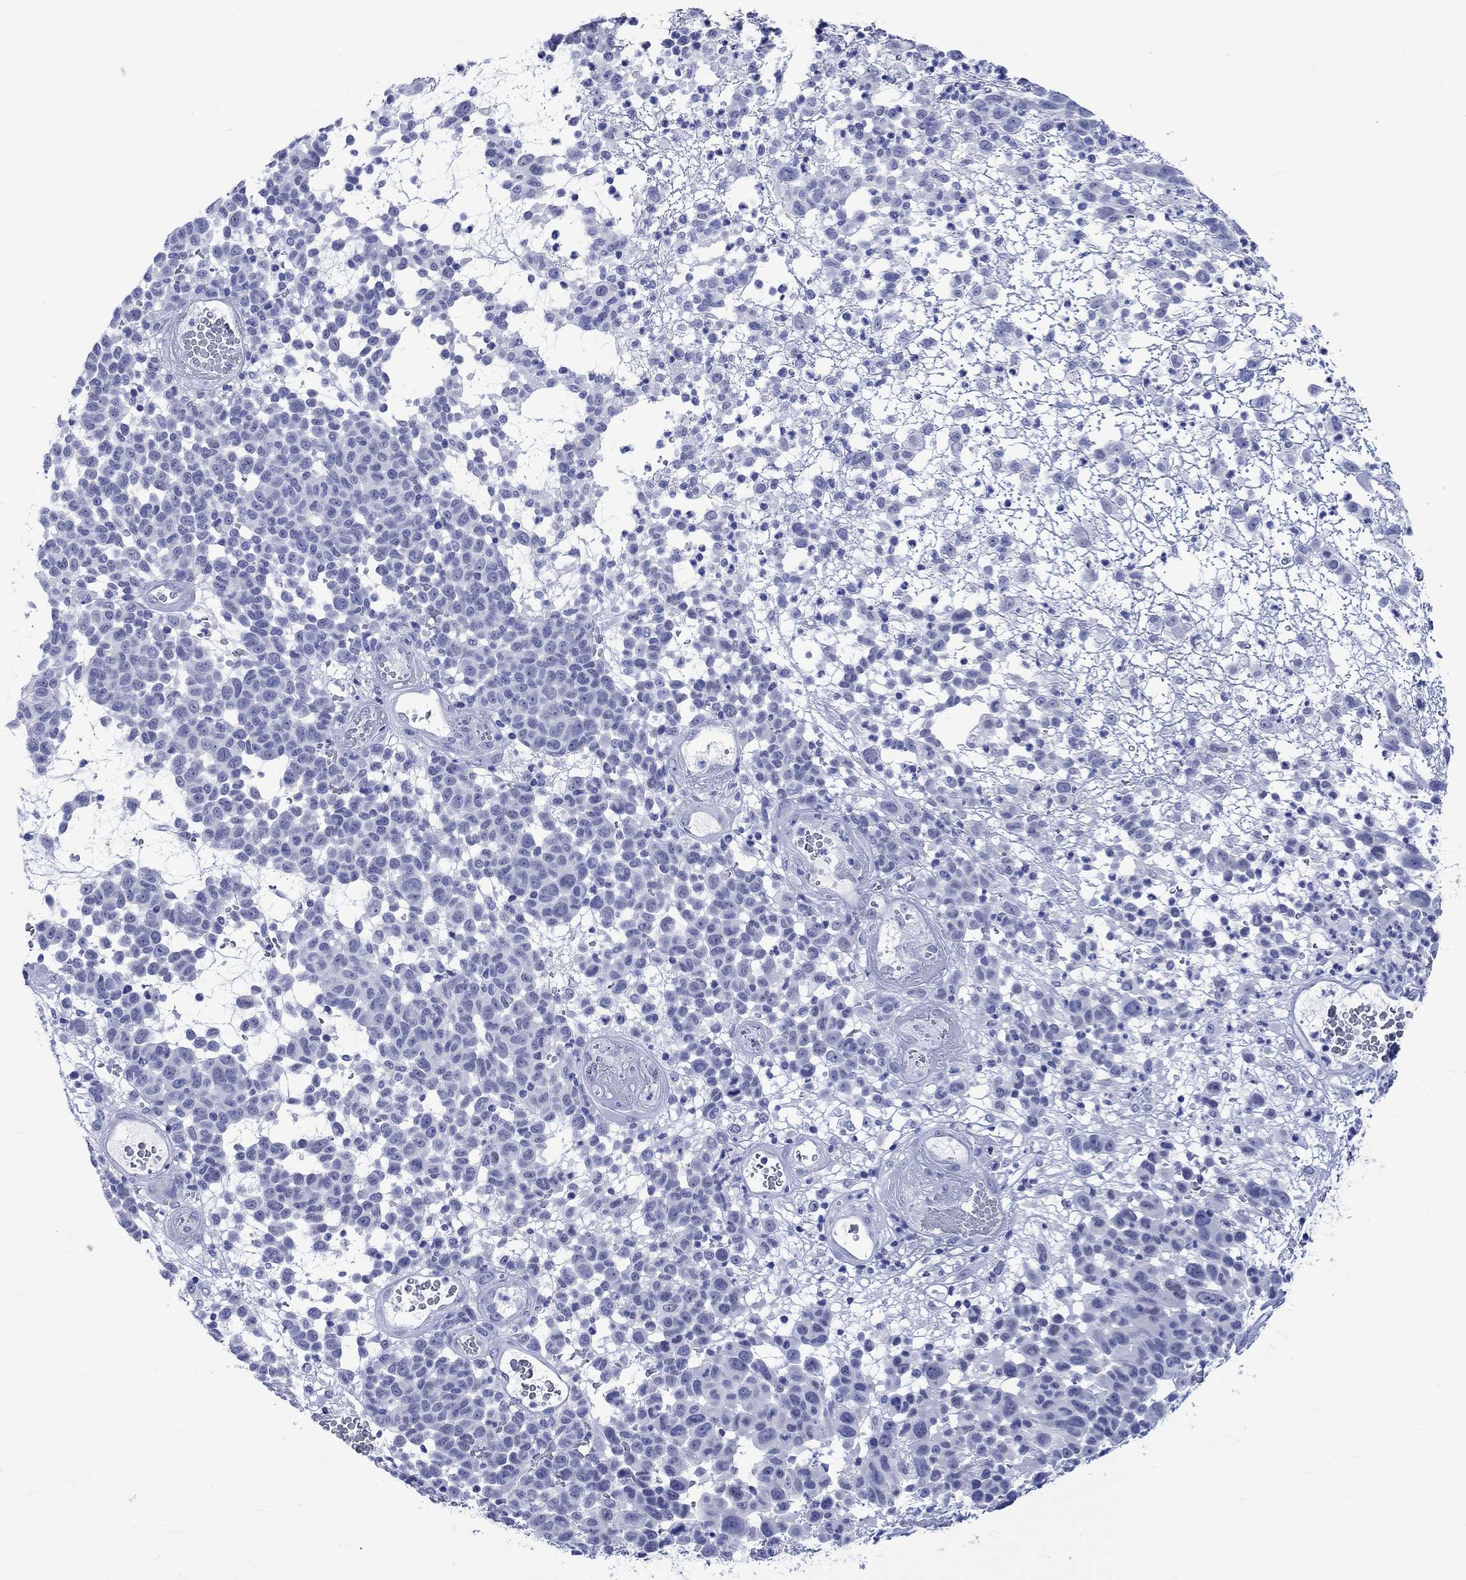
{"staining": {"intensity": "negative", "quantity": "none", "location": "none"}, "tissue": "melanoma", "cell_type": "Tumor cells", "image_type": "cancer", "snomed": [{"axis": "morphology", "description": "Malignant melanoma, NOS"}, {"axis": "topography", "description": "Skin"}], "caption": "A high-resolution photomicrograph shows immunohistochemistry (IHC) staining of malignant melanoma, which displays no significant expression in tumor cells. The staining is performed using DAB (3,3'-diaminobenzidine) brown chromogen with nuclei counter-stained in using hematoxylin.", "gene": "KLHL33", "patient": {"sex": "male", "age": 59}}